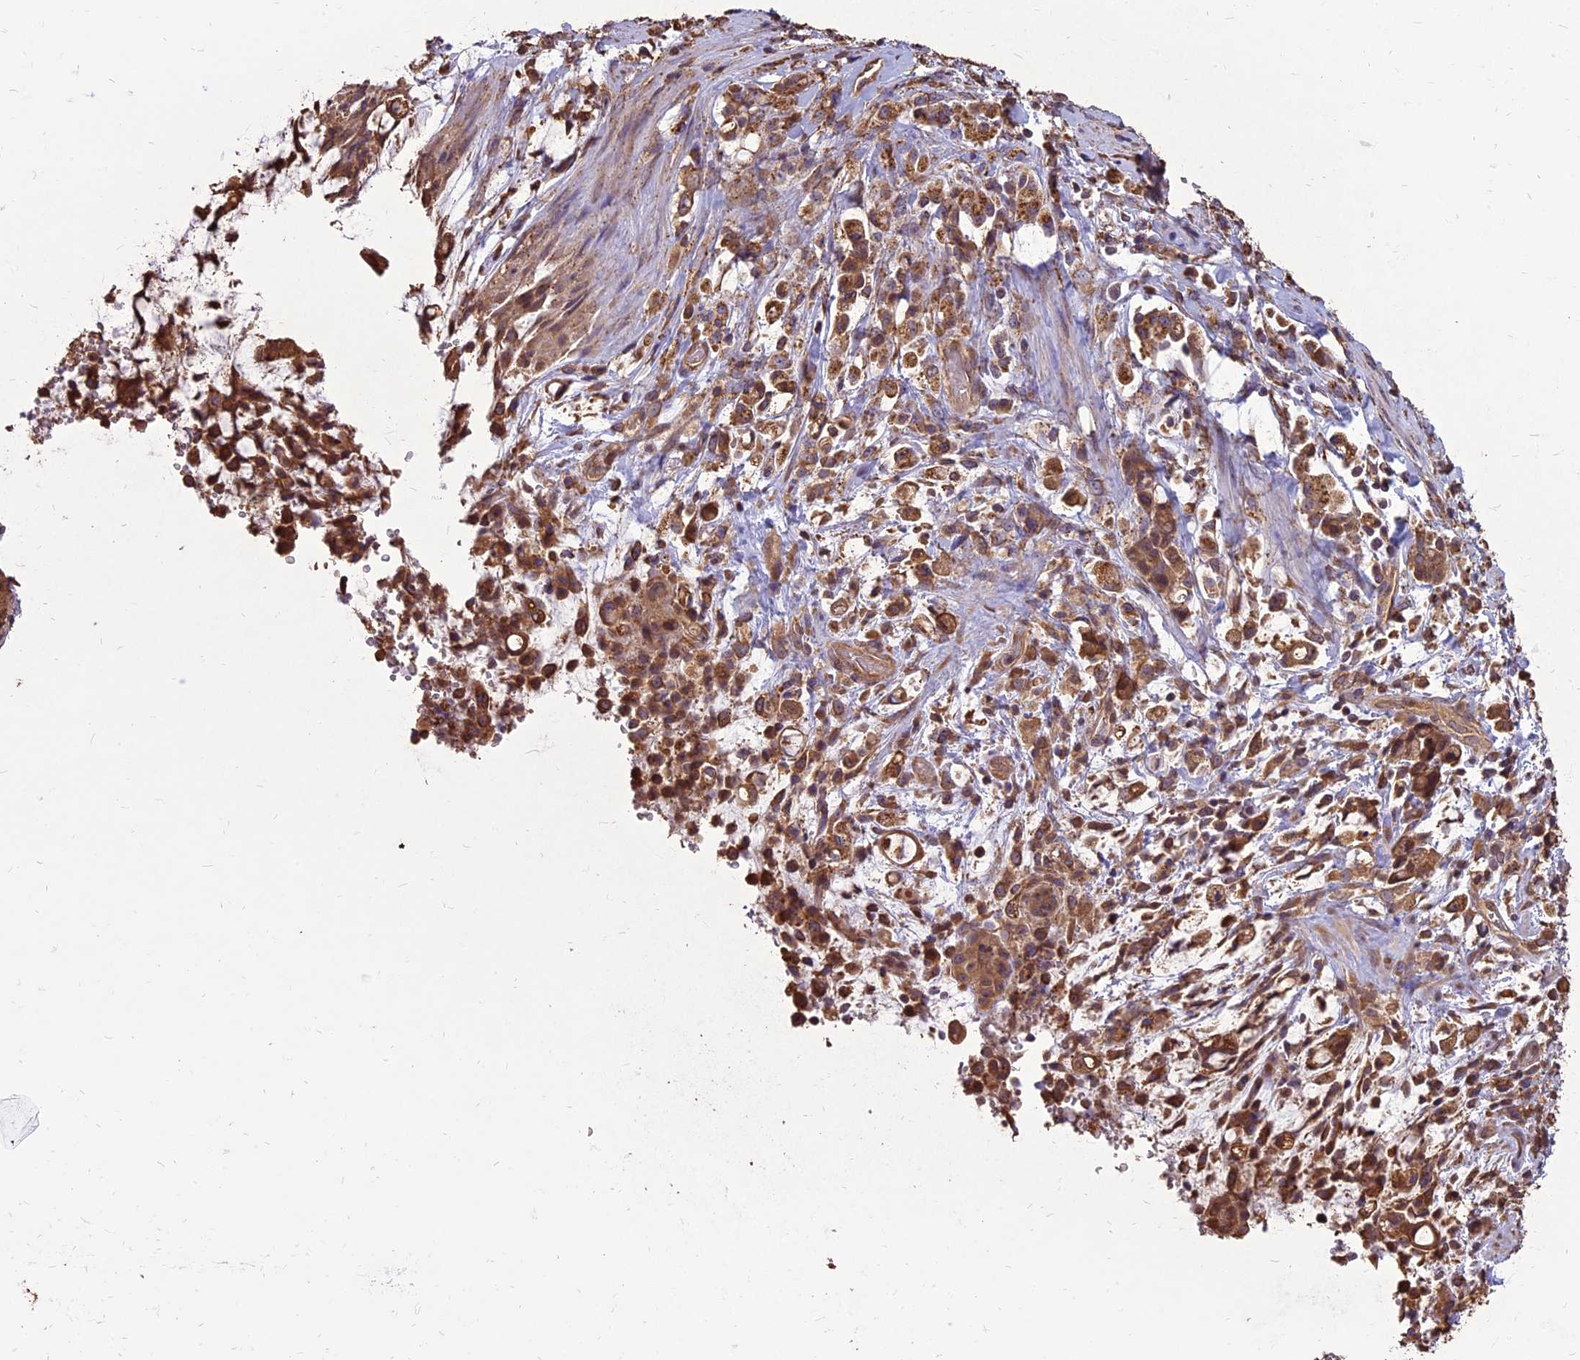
{"staining": {"intensity": "moderate", "quantity": ">75%", "location": "cytoplasmic/membranous"}, "tissue": "stomach cancer", "cell_type": "Tumor cells", "image_type": "cancer", "snomed": [{"axis": "morphology", "description": "Adenocarcinoma, NOS"}, {"axis": "topography", "description": "Stomach"}], "caption": "This micrograph shows immunohistochemistry (IHC) staining of stomach cancer, with medium moderate cytoplasmic/membranous staining in approximately >75% of tumor cells.", "gene": "CHMP2A", "patient": {"sex": "female", "age": 60}}